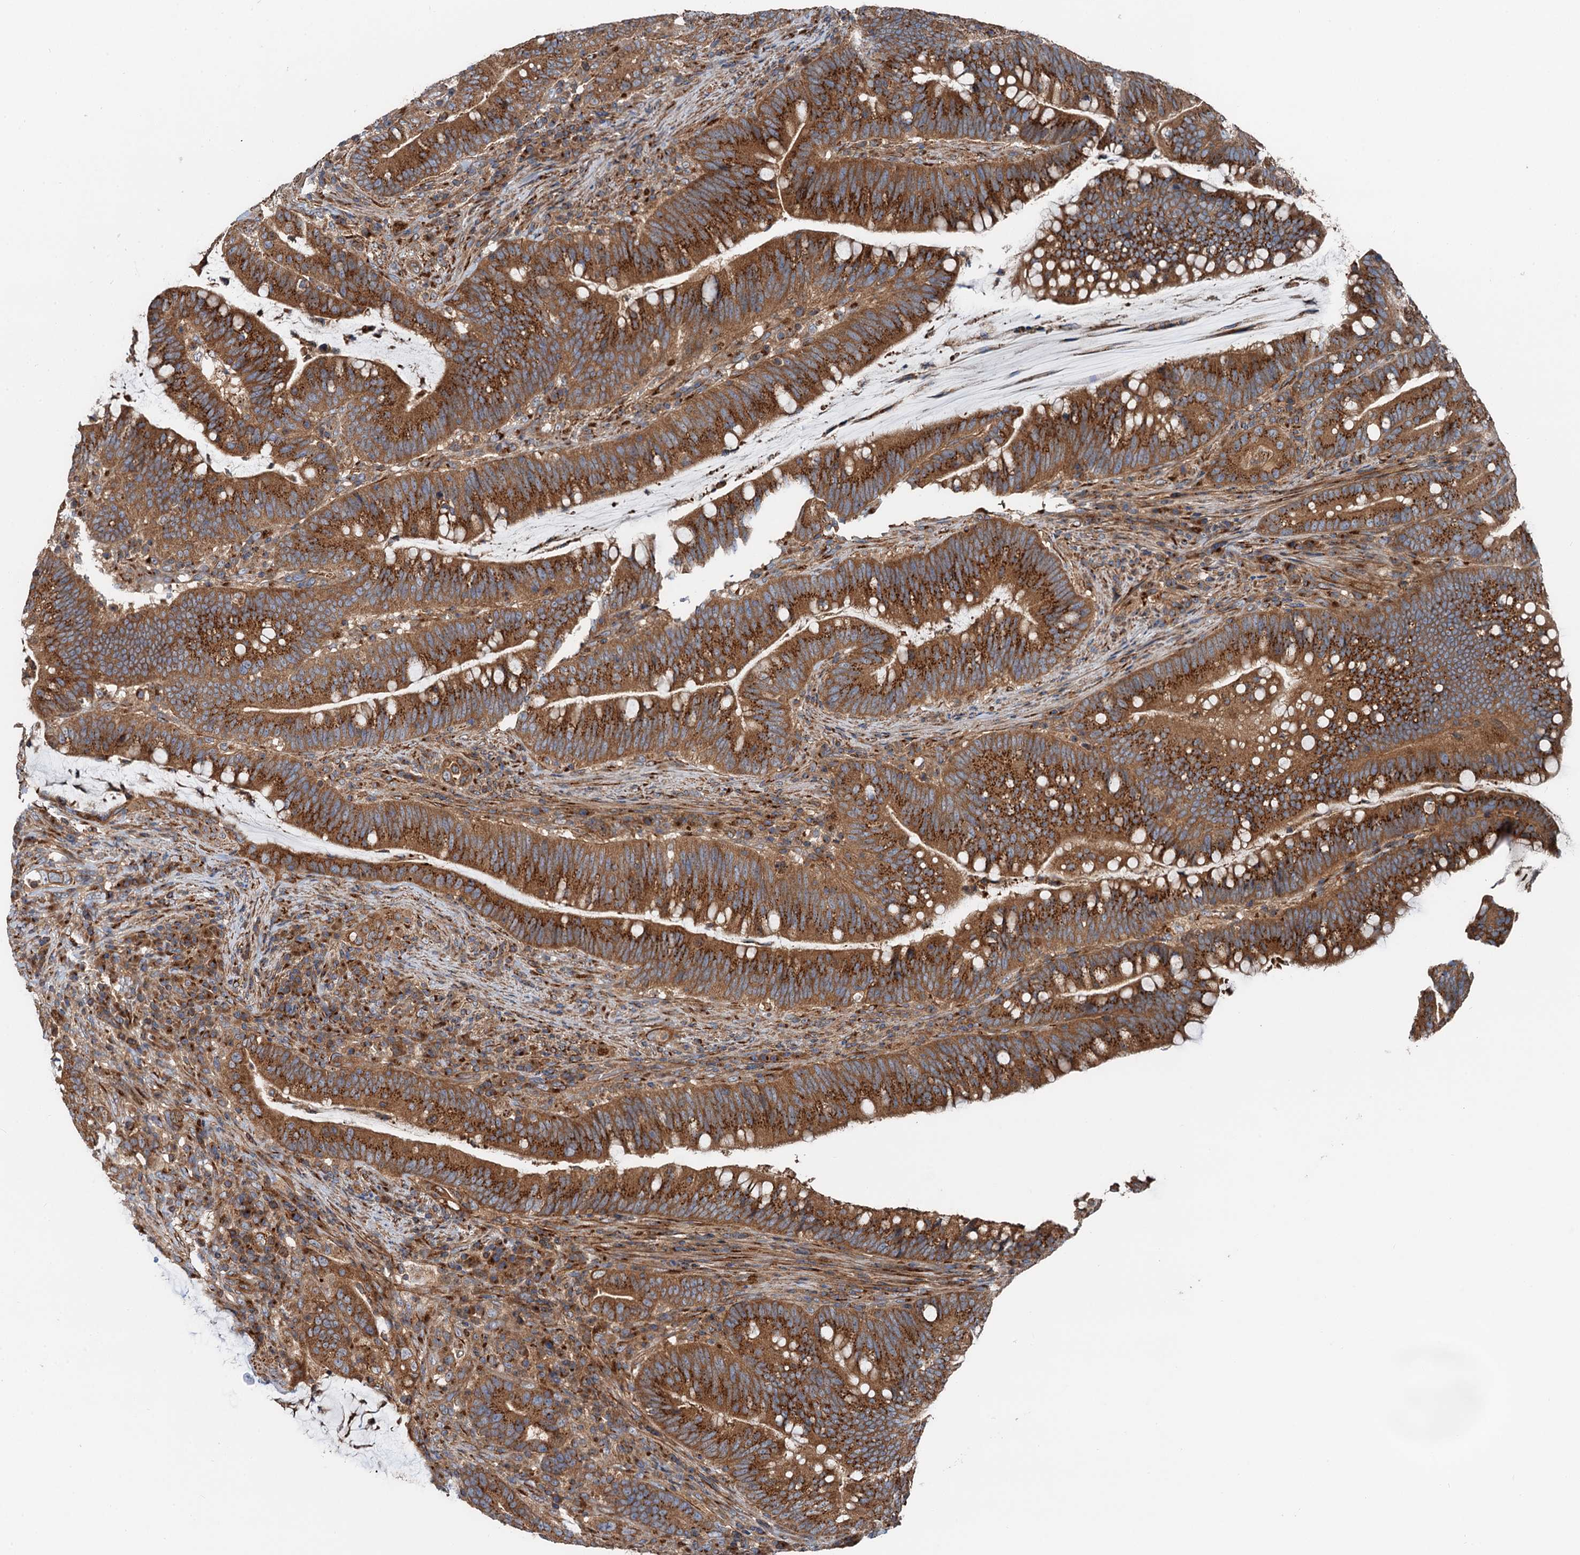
{"staining": {"intensity": "moderate", "quantity": ">75%", "location": "cytoplasmic/membranous"}, "tissue": "colorectal cancer", "cell_type": "Tumor cells", "image_type": "cancer", "snomed": [{"axis": "morphology", "description": "Adenocarcinoma, NOS"}, {"axis": "topography", "description": "Colon"}], "caption": "Colorectal cancer stained with DAB immunohistochemistry (IHC) demonstrates medium levels of moderate cytoplasmic/membranous staining in approximately >75% of tumor cells.", "gene": "ANKRD26", "patient": {"sex": "female", "age": 66}}